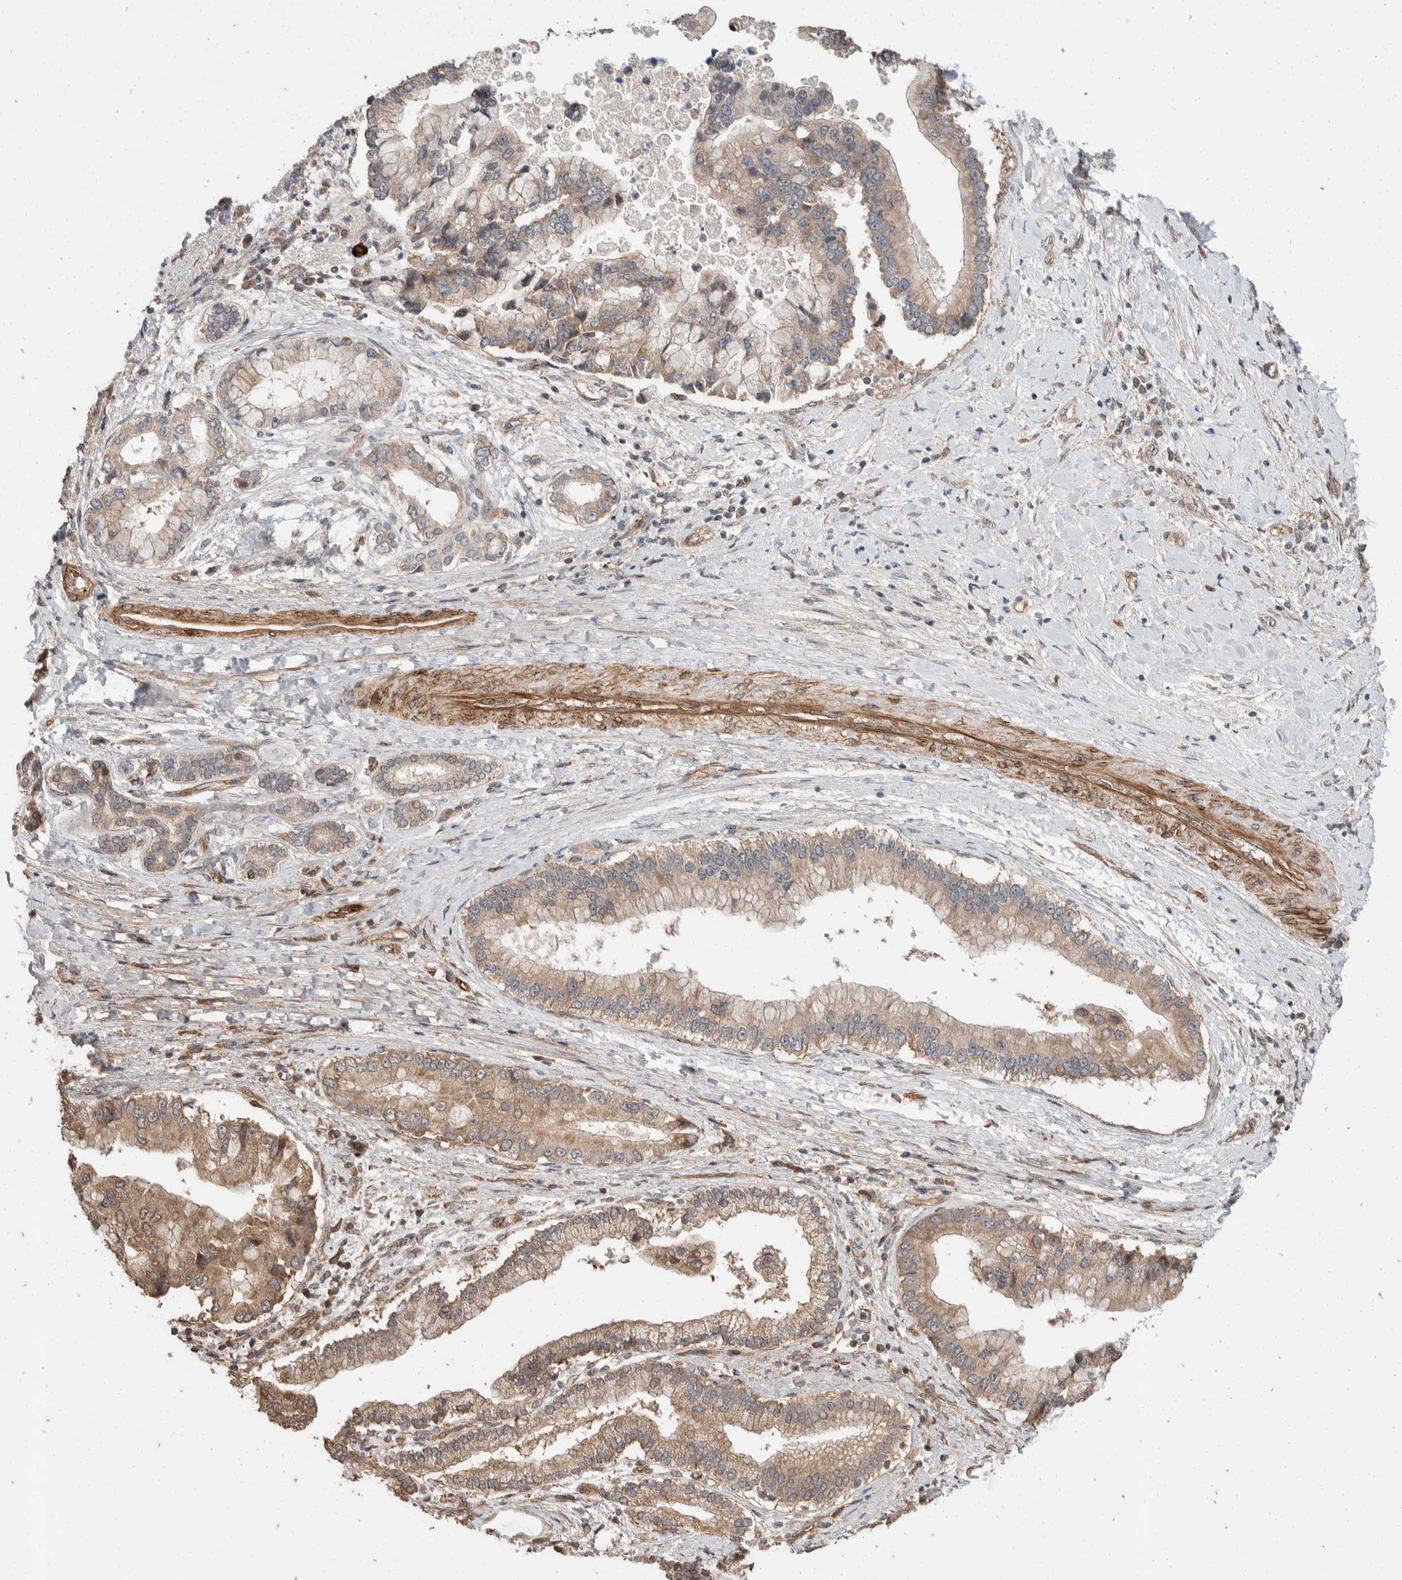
{"staining": {"intensity": "moderate", "quantity": "25%-75%", "location": "cytoplasmic/membranous"}, "tissue": "liver cancer", "cell_type": "Tumor cells", "image_type": "cancer", "snomed": [{"axis": "morphology", "description": "Cholangiocarcinoma"}, {"axis": "topography", "description": "Liver"}], "caption": "Tumor cells display moderate cytoplasmic/membranous staining in approximately 25%-75% of cells in liver cholangiocarcinoma.", "gene": "ERC1", "patient": {"sex": "male", "age": 50}}